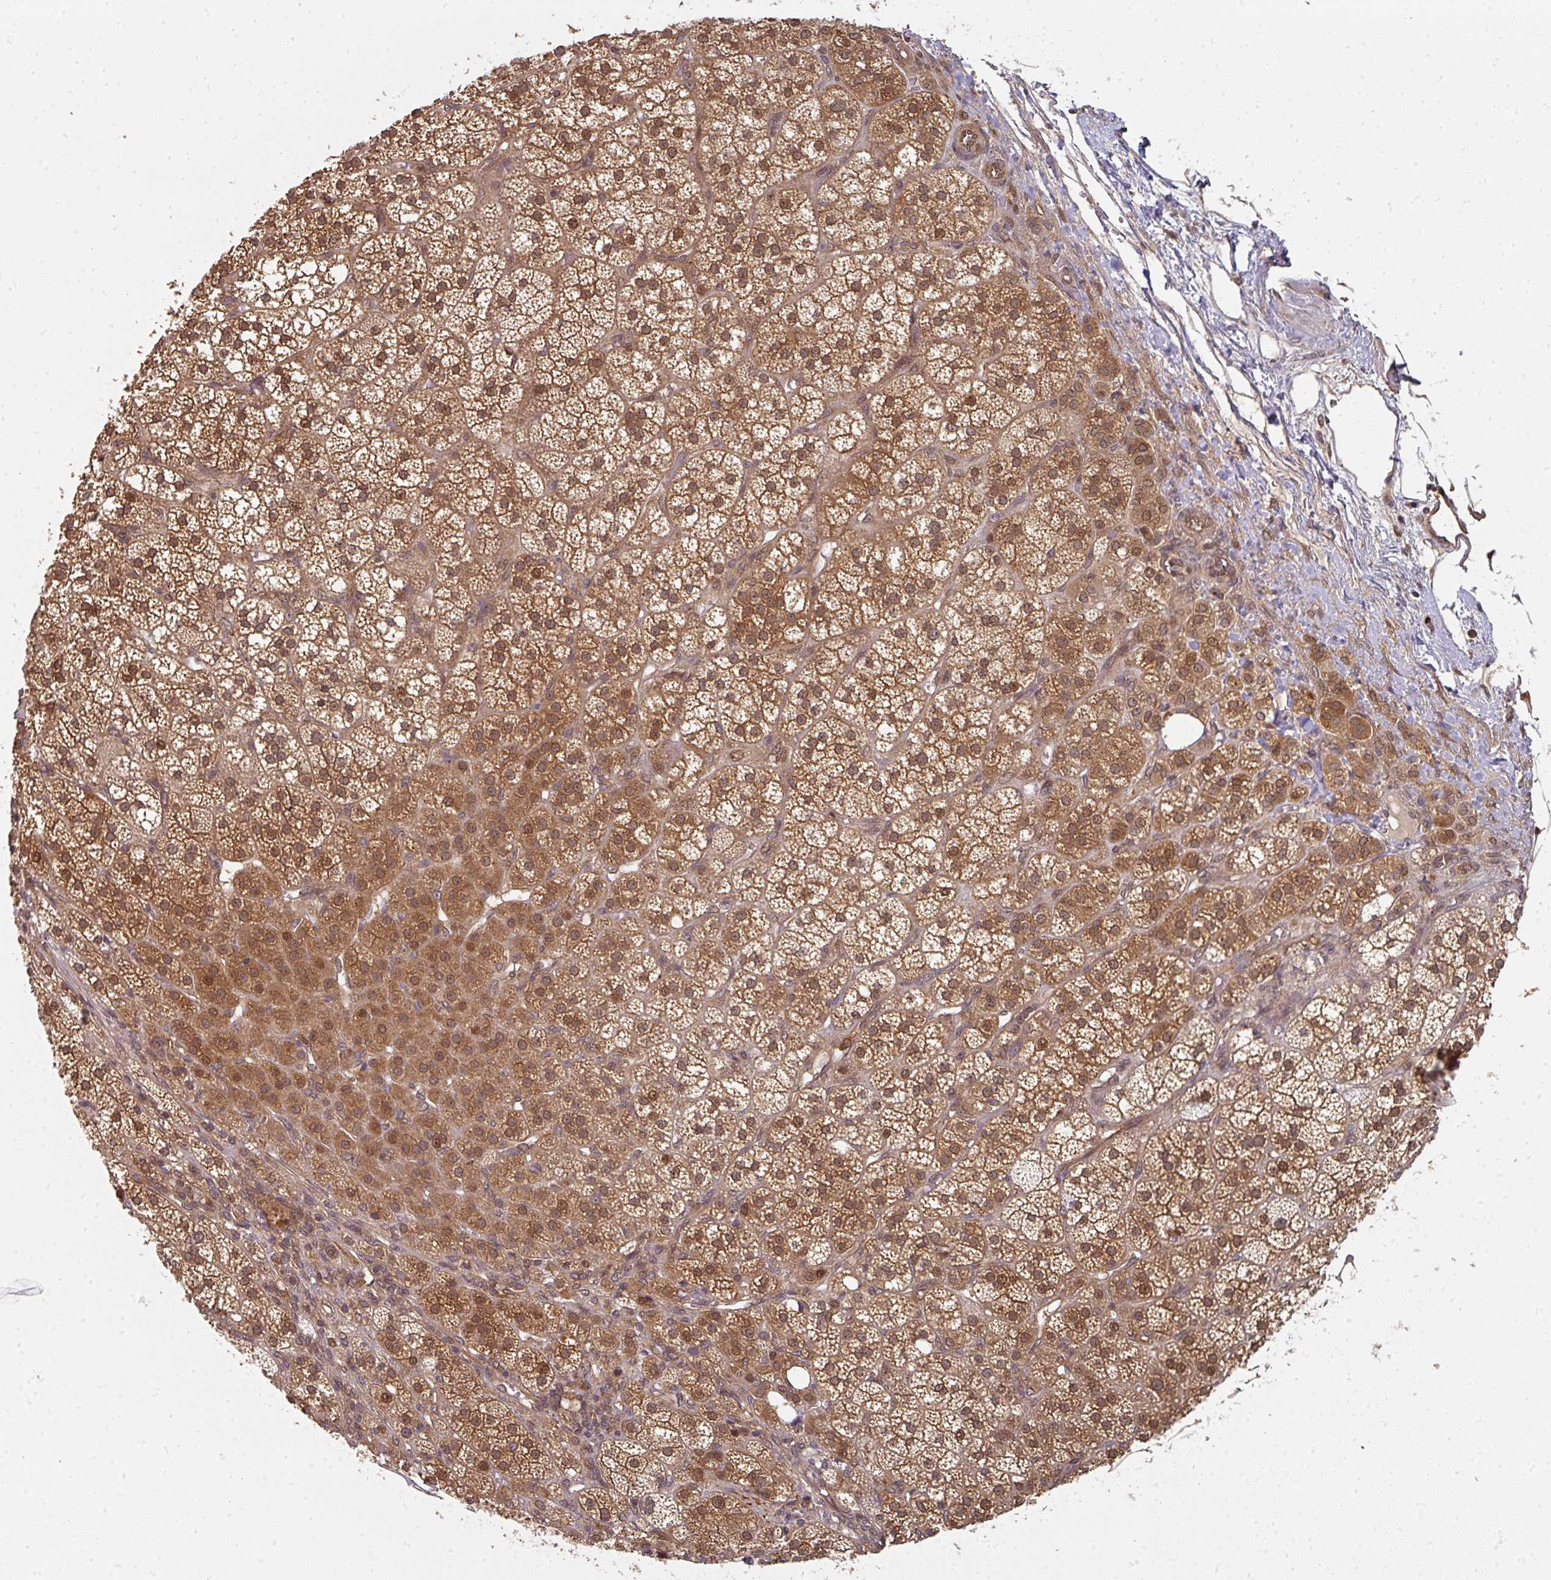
{"staining": {"intensity": "strong", "quantity": ">75%", "location": "cytoplasmic/membranous,nuclear"}, "tissue": "adrenal gland", "cell_type": "Glandular cells", "image_type": "normal", "snomed": [{"axis": "morphology", "description": "Normal tissue, NOS"}, {"axis": "topography", "description": "Adrenal gland"}], "caption": "DAB immunohistochemical staining of unremarkable human adrenal gland shows strong cytoplasmic/membranous,nuclear protein positivity in approximately >75% of glandular cells.", "gene": "EIF4EBP2", "patient": {"sex": "female", "age": 60}}